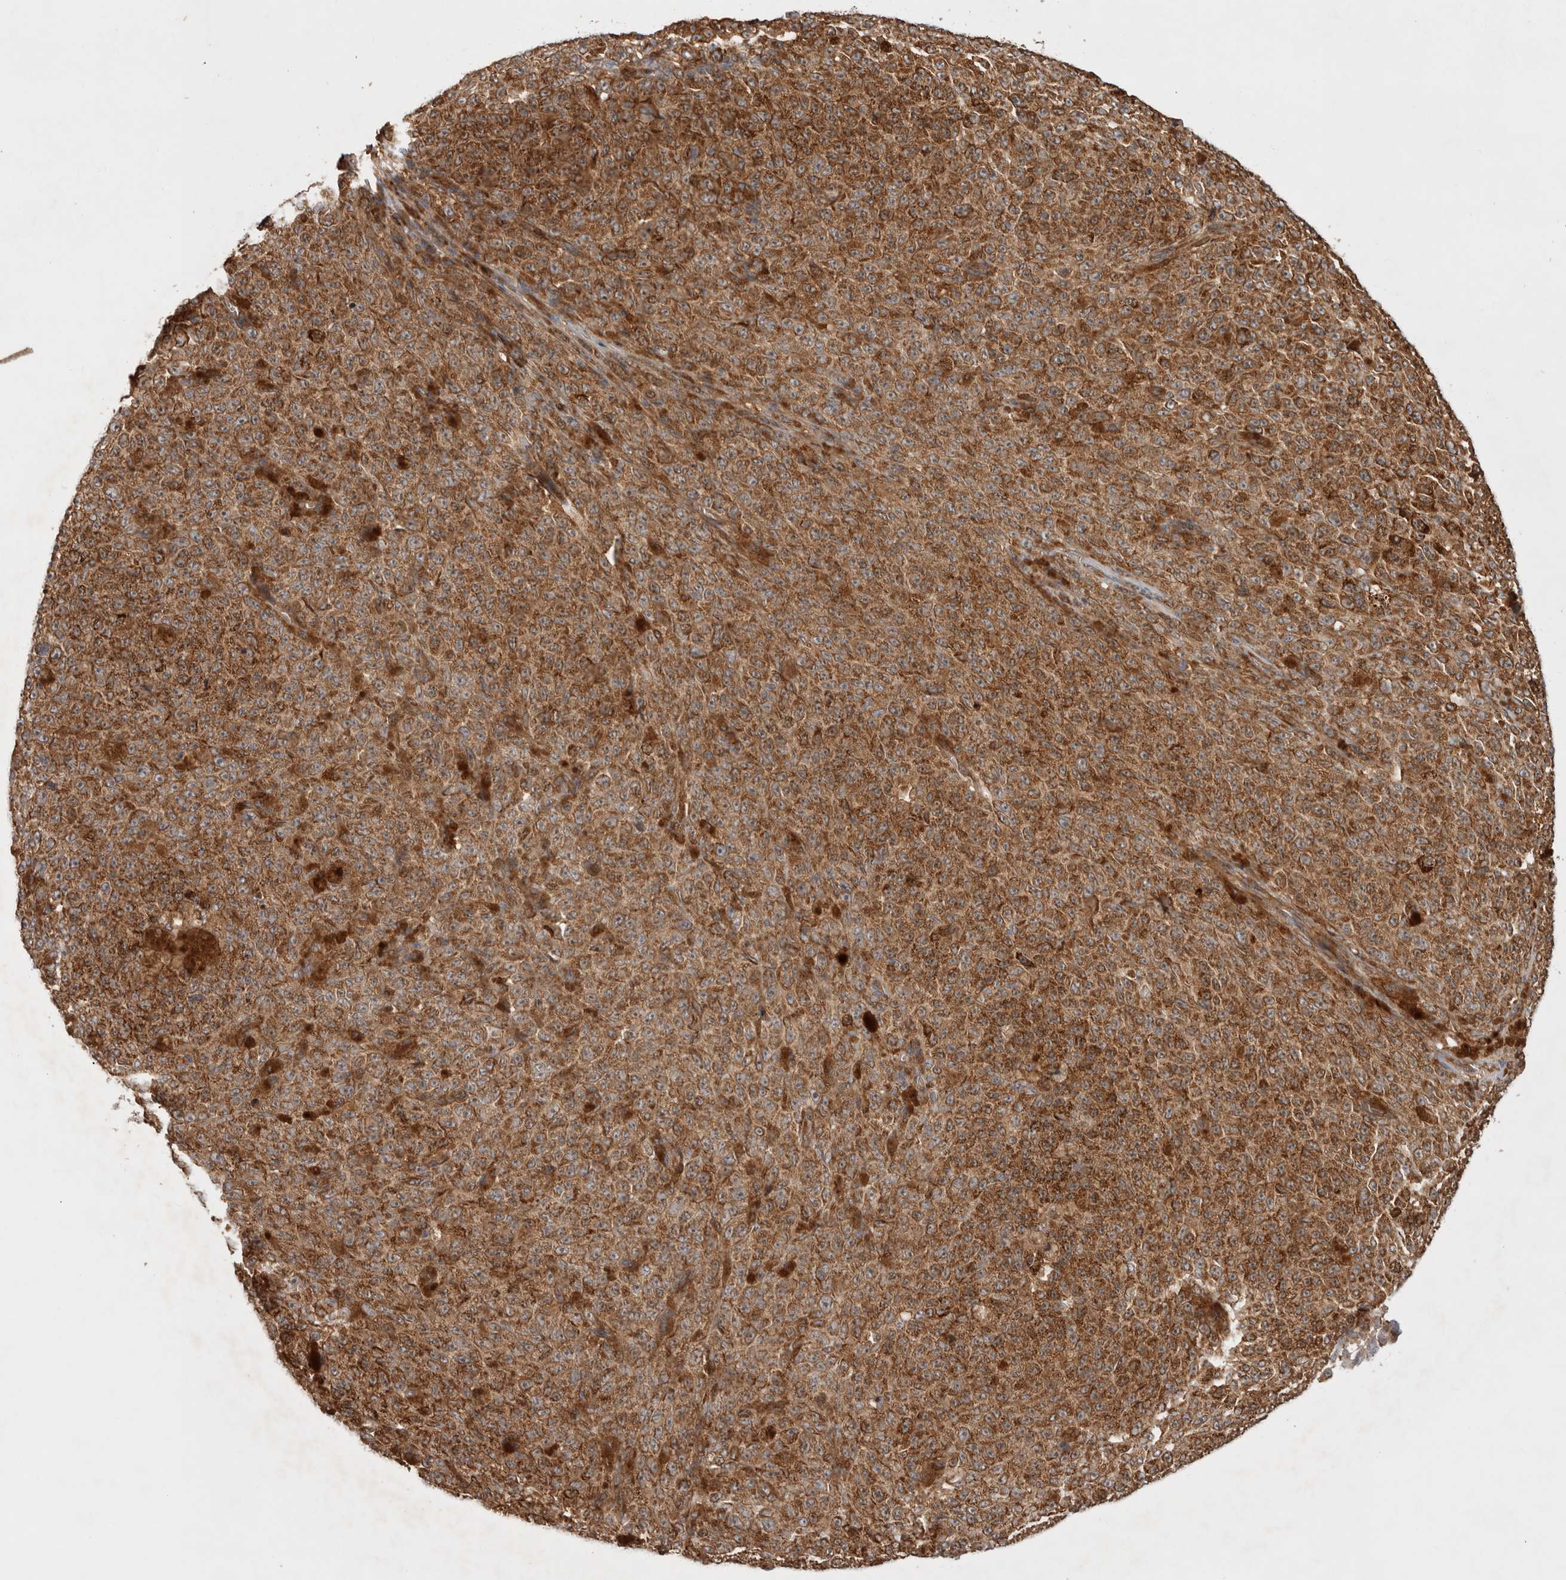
{"staining": {"intensity": "strong", "quantity": ">75%", "location": "cytoplasmic/membranous"}, "tissue": "melanoma", "cell_type": "Tumor cells", "image_type": "cancer", "snomed": [{"axis": "morphology", "description": "Malignant melanoma, NOS"}, {"axis": "topography", "description": "Skin"}], "caption": "Brown immunohistochemical staining in human malignant melanoma reveals strong cytoplasmic/membranous staining in about >75% of tumor cells.", "gene": "TUBD1", "patient": {"sex": "female", "age": 82}}